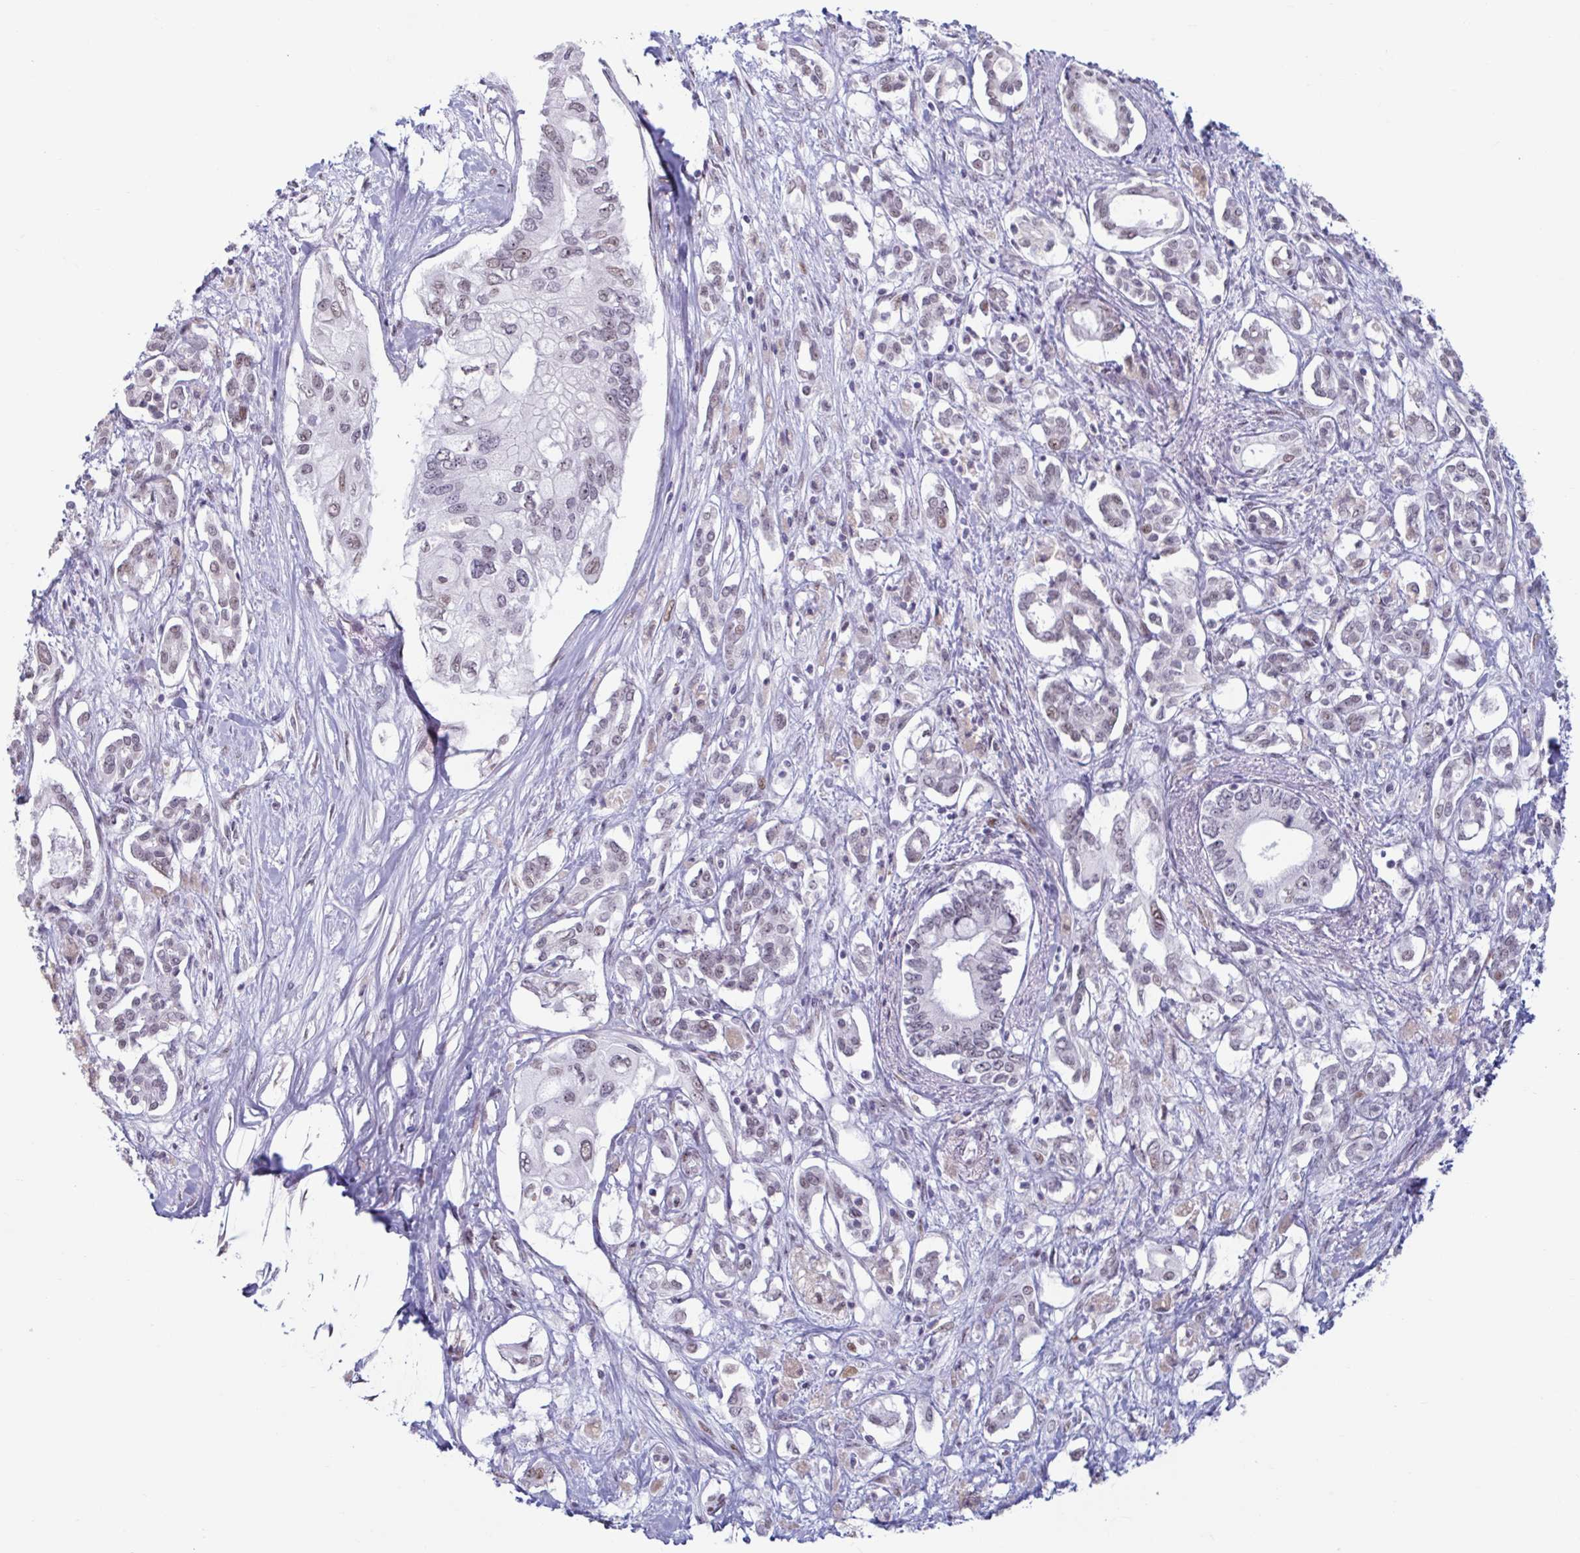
{"staining": {"intensity": "weak", "quantity": "25%-75%", "location": "nuclear"}, "tissue": "pancreatic cancer", "cell_type": "Tumor cells", "image_type": "cancer", "snomed": [{"axis": "morphology", "description": "Adenocarcinoma, NOS"}, {"axis": "topography", "description": "Pancreas"}], "caption": "Immunohistochemistry (IHC) of human adenocarcinoma (pancreatic) shows low levels of weak nuclear expression in about 25%-75% of tumor cells.", "gene": "HSD17B6", "patient": {"sex": "female", "age": 63}}